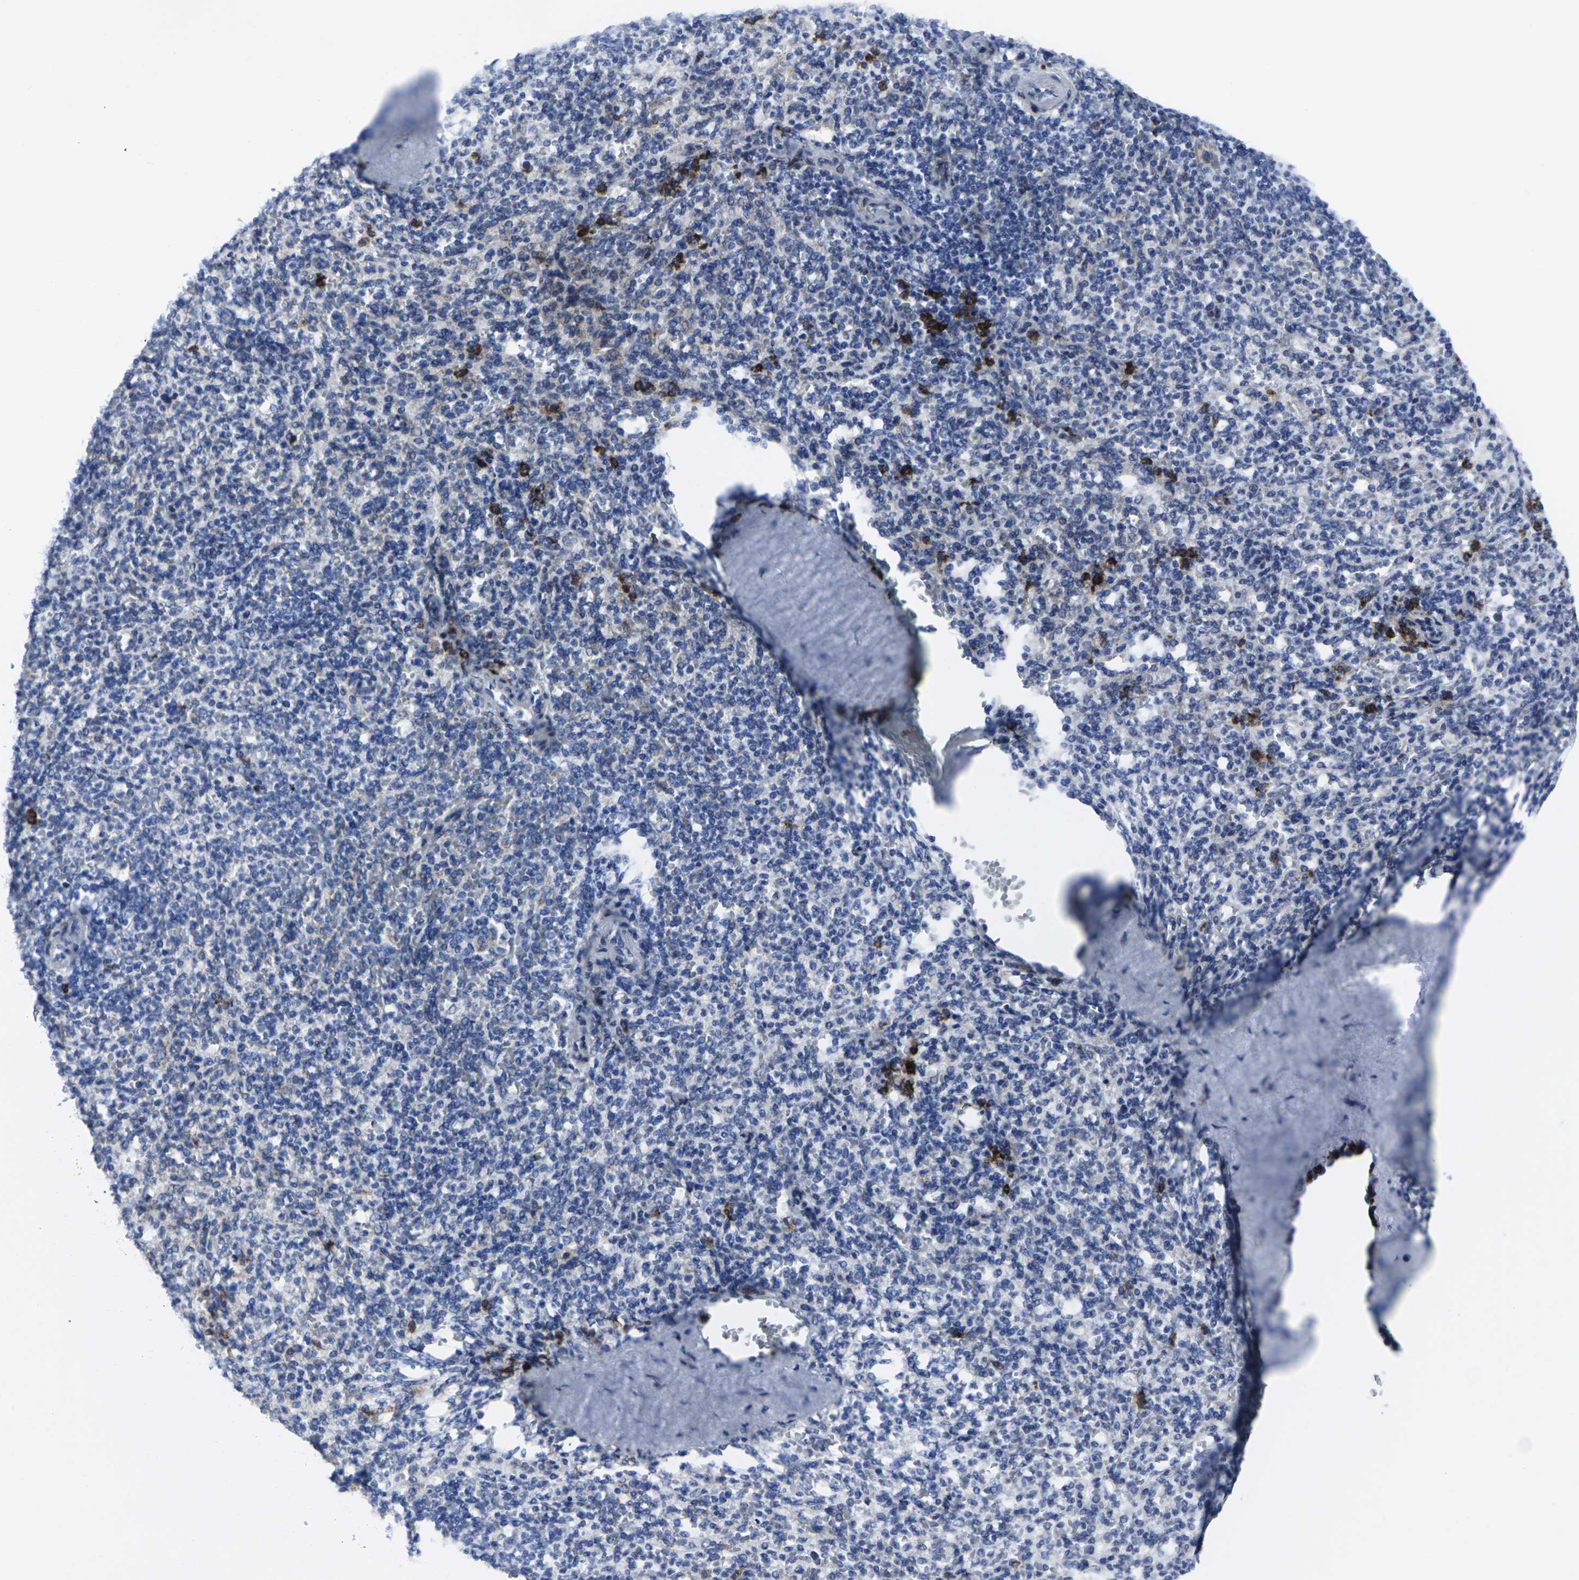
{"staining": {"intensity": "strong", "quantity": "<25%", "location": "cytoplasmic/membranous"}, "tissue": "spleen", "cell_type": "Cells in red pulp", "image_type": "normal", "snomed": [{"axis": "morphology", "description": "Normal tissue, NOS"}, {"axis": "topography", "description": "Spleen"}], "caption": "IHC (DAB (3,3'-diaminobenzidine)) staining of benign human spleen exhibits strong cytoplasmic/membranous protein positivity in approximately <25% of cells in red pulp. The staining was performed using DAB (3,3'-diaminobenzidine), with brown indicating positive protein expression. Nuclei are stained blue with hematoxylin.", "gene": "RPN1", "patient": {"sex": "male", "age": 36}}